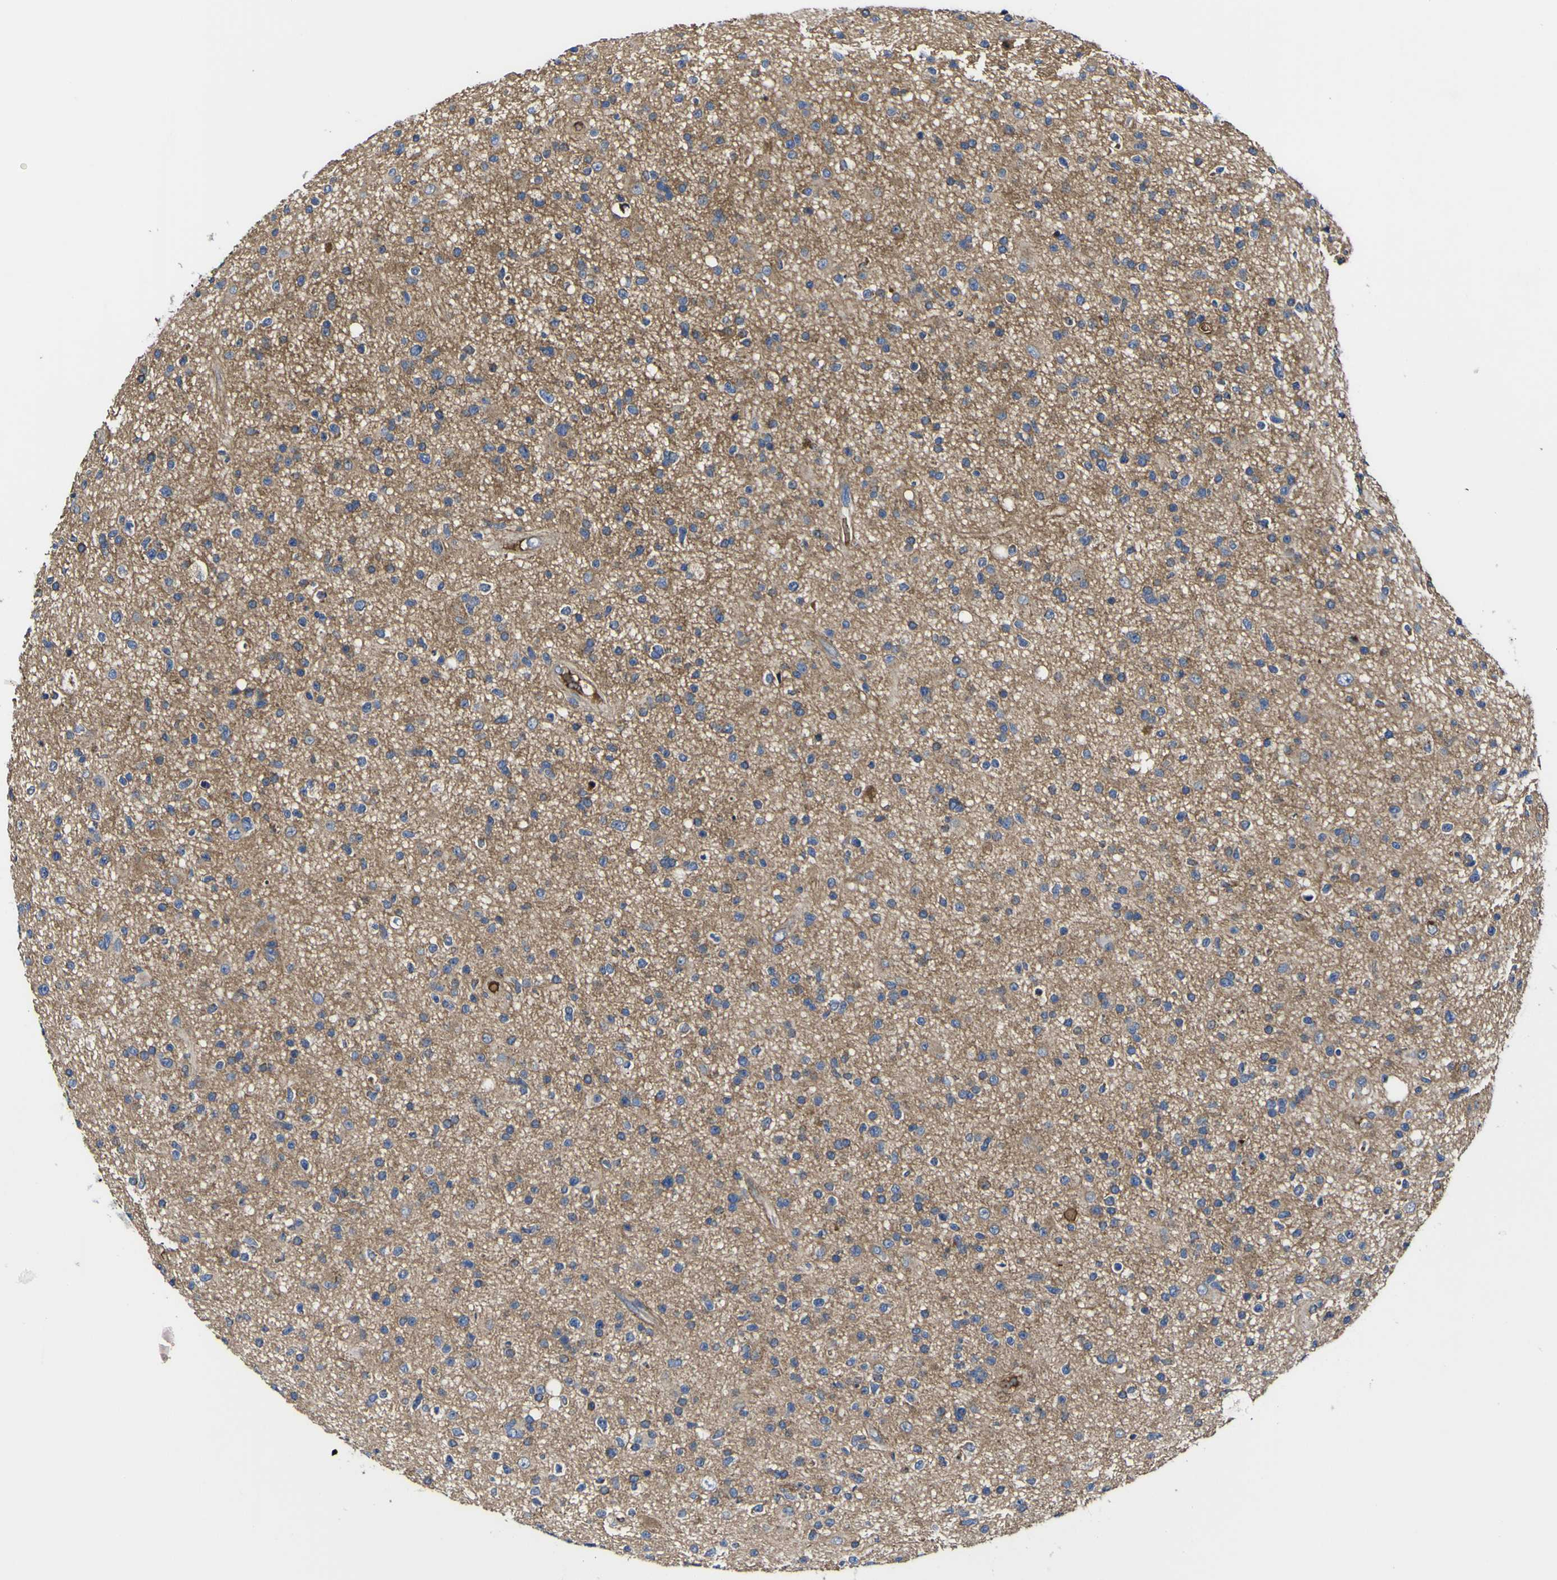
{"staining": {"intensity": "moderate", "quantity": "25%-75%", "location": "cytoplasmic/membranous"}, "tissue": "glioma", "cell_type": "Tumor cells", "image_type": "cancer", "snomed": [{"axis": "morphology", "description": "Glioma, malignant, High grade"}, {"axis": "topography", "description": "Brain"}], "caption": "Malignant glioma (high-grade) stained with DAB (3,3'-diaminobenzidine) IHC reveals medium levels of moderate cytoplasmic/membranous positivity in about 25%-75% of tumor cells.", "gene": "CCDC90B", "patient": {"sex": "male", "age": 33}}